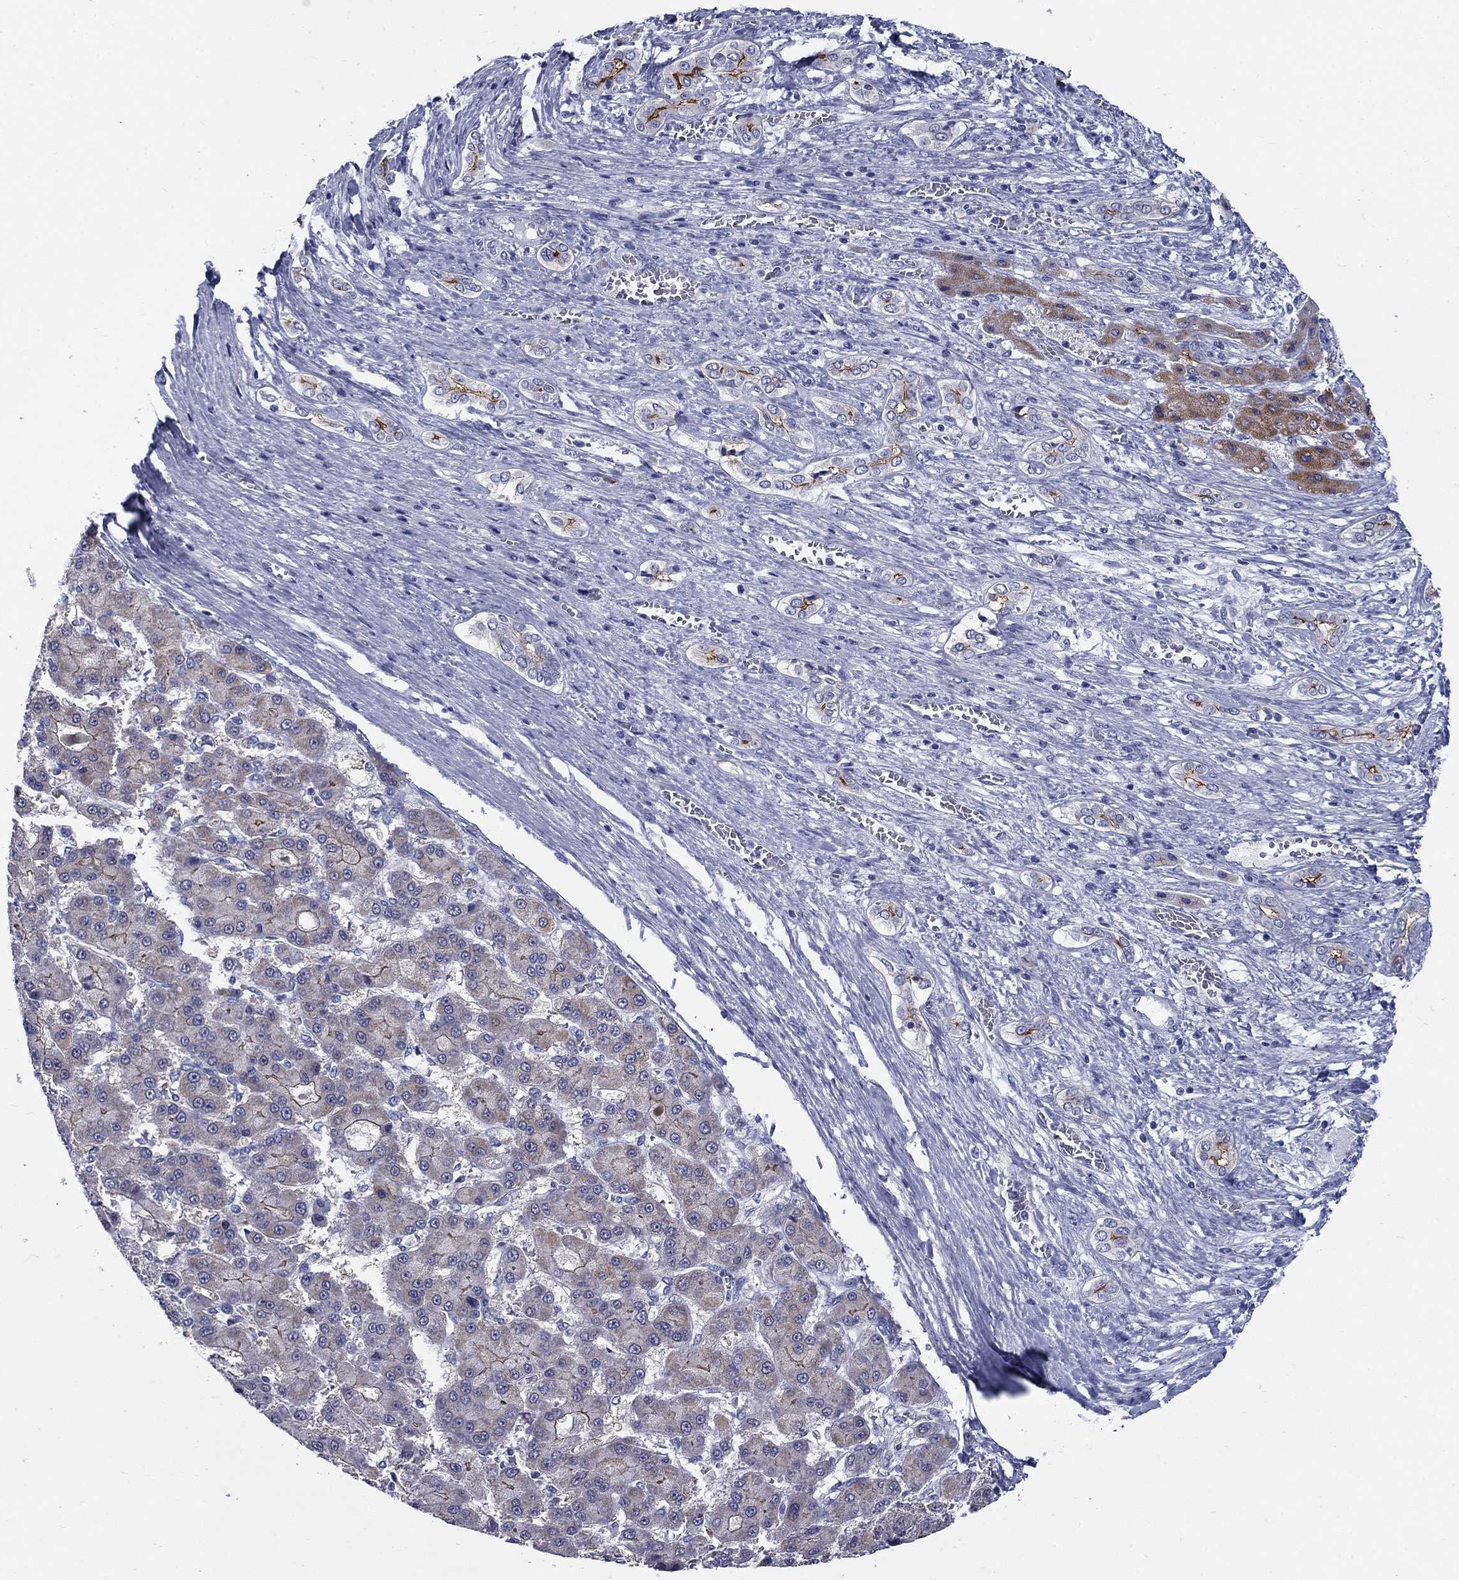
{"staining": {"intensity": "moderate", "quantity": "<25%", "location": "cytoplasmic/membranous"}, "tissue": "liver cancer", "cell_type": "Tumor cells", "image_type": "cancer", "snomed": [{"axis": "morphology", "description": "Carcinoma, Hepatocellular, NOS"}, {"axis": "topography", "description": "Liver"}], "caption": "Moderate cytoplasmic/membranous positivity is seen in about <25% of tumor cells in liver cancer (hepatocellular carcinoma).", "gene": "C4orf19", "patient": {"sex": "male", "age": 70}}